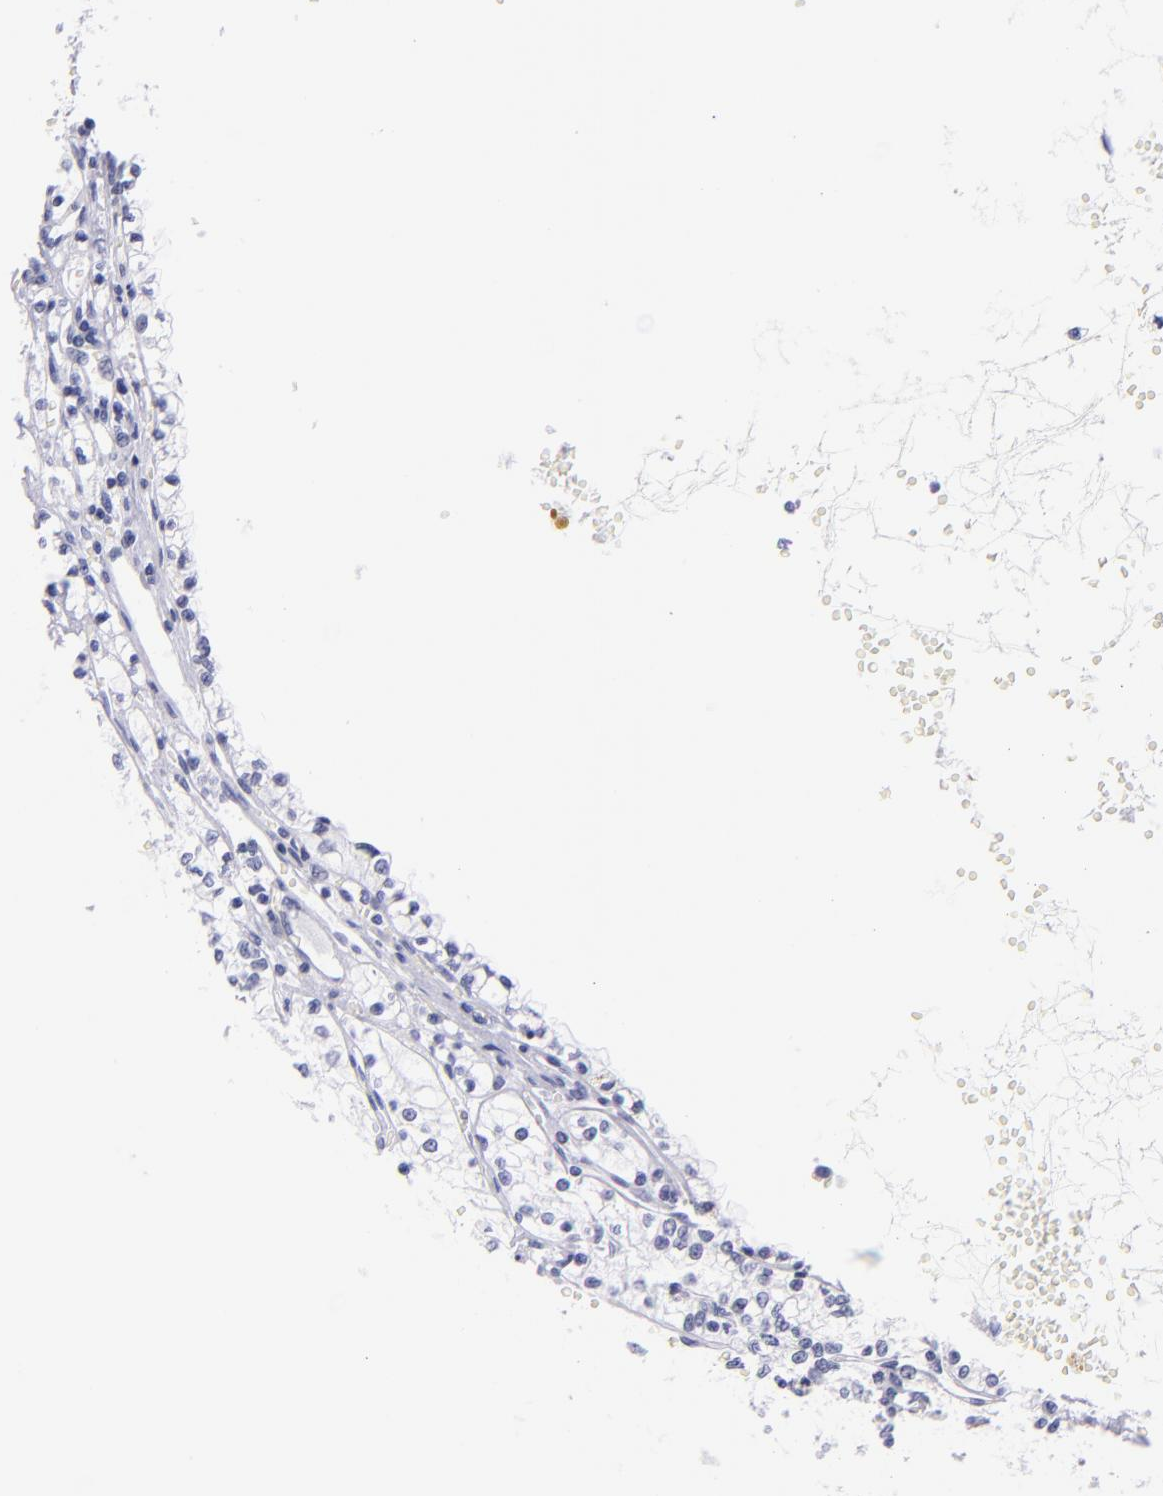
{"staining": {"intensity": "negative", "quantity": "none", "location": "none"}, "tissue": "renal cancer", "cell_type": "Tumor cells", "image_type": "cancer", "snomed": [{"axis": "morphology", "description": "Adenocarcinoma, NOS"}, {"axis": "topography", "description": "Kidney"}], "caption": "Tumor cells show no significant expression in adenocarcinoma (renal).", "gene": "PRPH", "patient": {"sex": "male", "age": 61}}